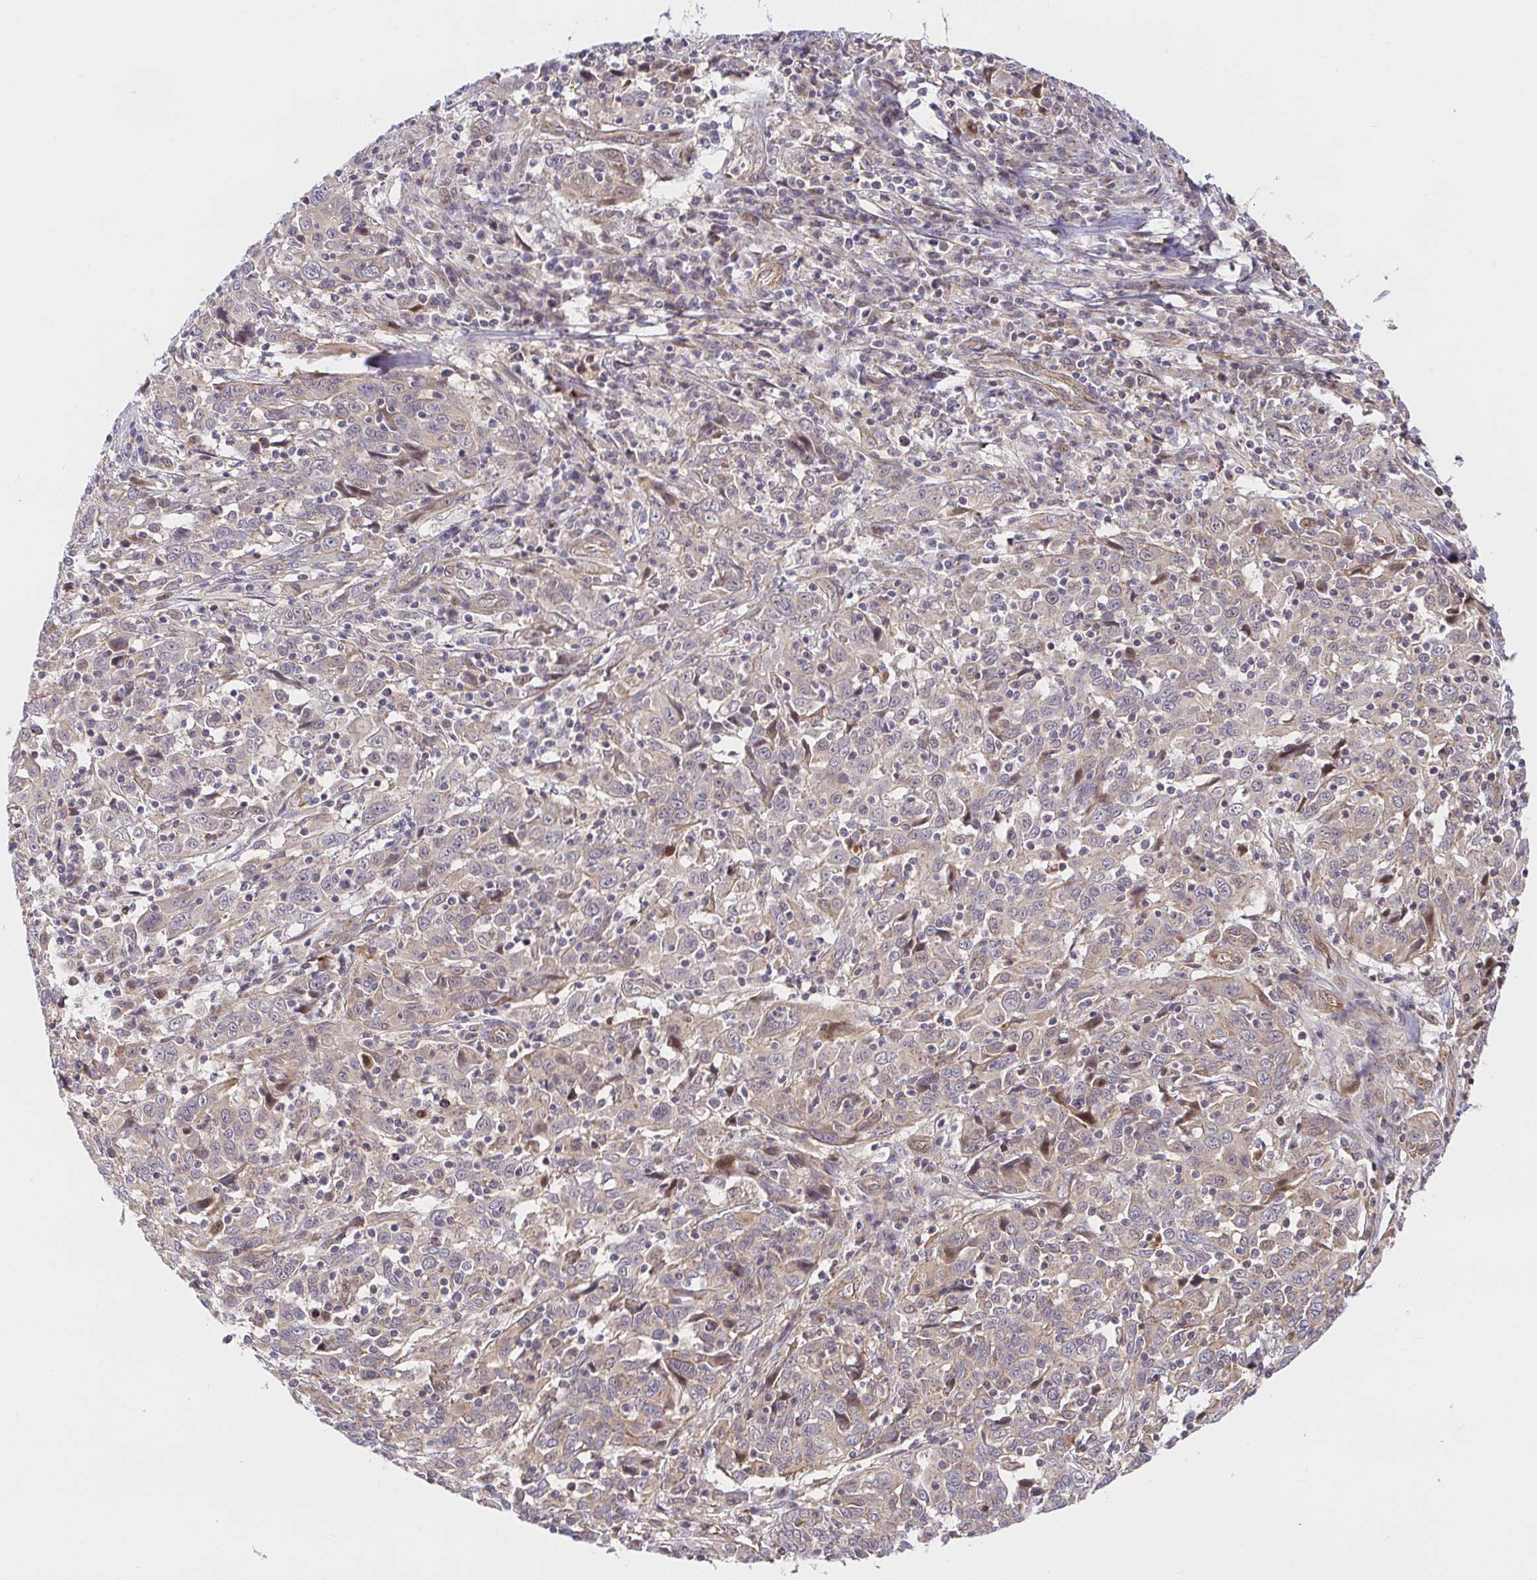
{"staining": {"intensity": "weak", "quantity": "<25%", "location": "cytoplasmic/membranous"}, "tissue": "cervical cancer", "cell_type": "Tumor cells", "image_type": "cancer", "snomed": [{"axis": "morphology", "description": "Squamous cell carcinoma, NOS"}, {"axis": "topography", "description": "Cervix"}], "caption": "A photomicrograph of human cervical cancer (squamous cell carcinoma) is negative for staining in tumor cells.", "gene": "TRIM55", "patient": {"sex": "female", "age": 46}}